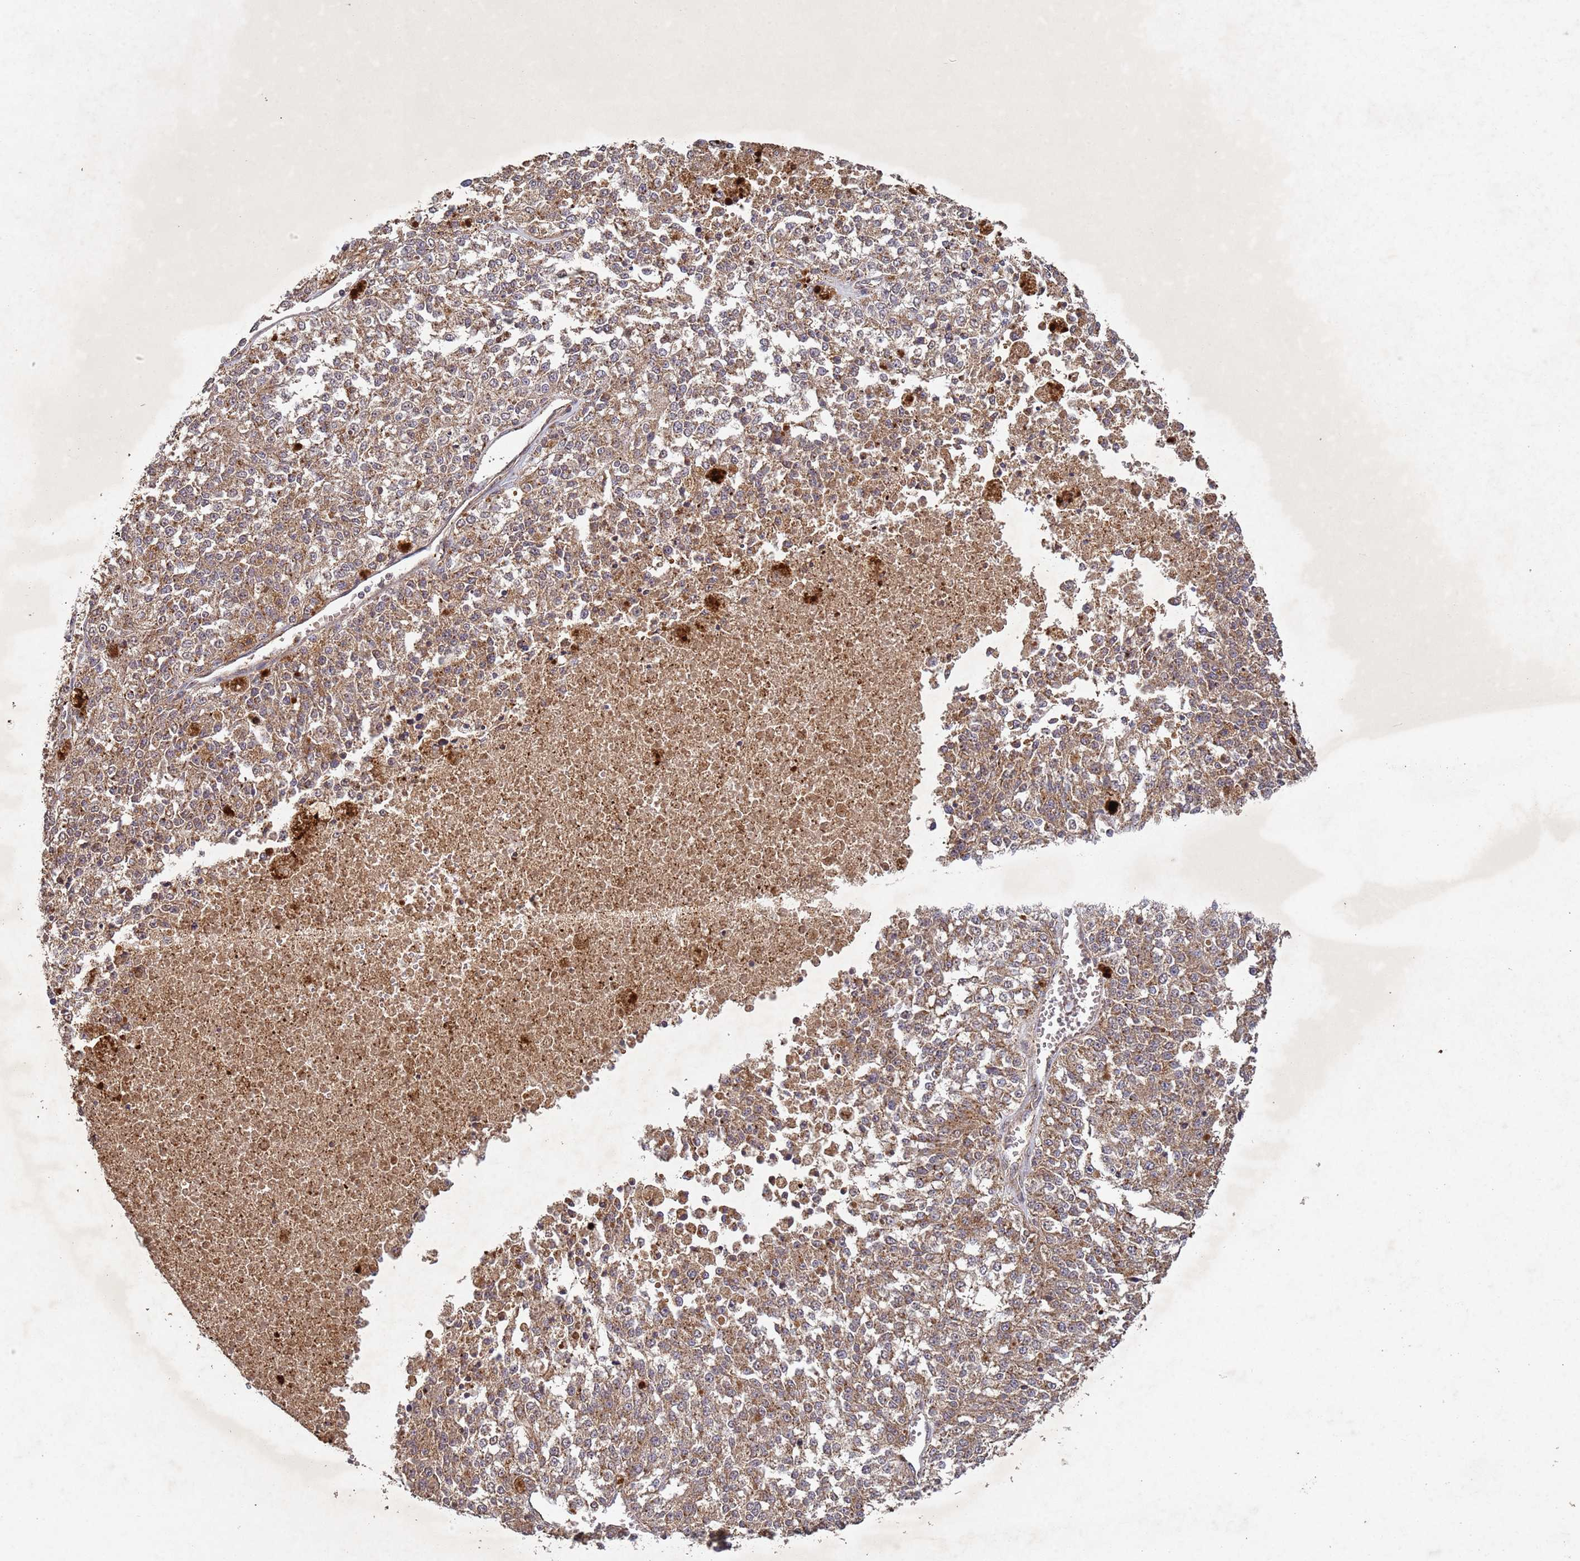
{"staining": {"intensity": "moderate", "quantity": ">75%", "location": "cytoplasmic/membranous"}, "tissue": "melanoma", "cell_type": "Tumor cells", "image_type": "cancer", "snomed": [{"axis": "morphology", "description": "Malignant melanoma, NOS"}, {"axis": "topography", "description": "Skin"}], "caption": "The immunohistochemical stain shows moderate cytoplasmic/membranous expression in tumor cells of malignant melanoma tissue.", "gene": "FASTKD1", "patient": {"sex": "female", "age": 64}}